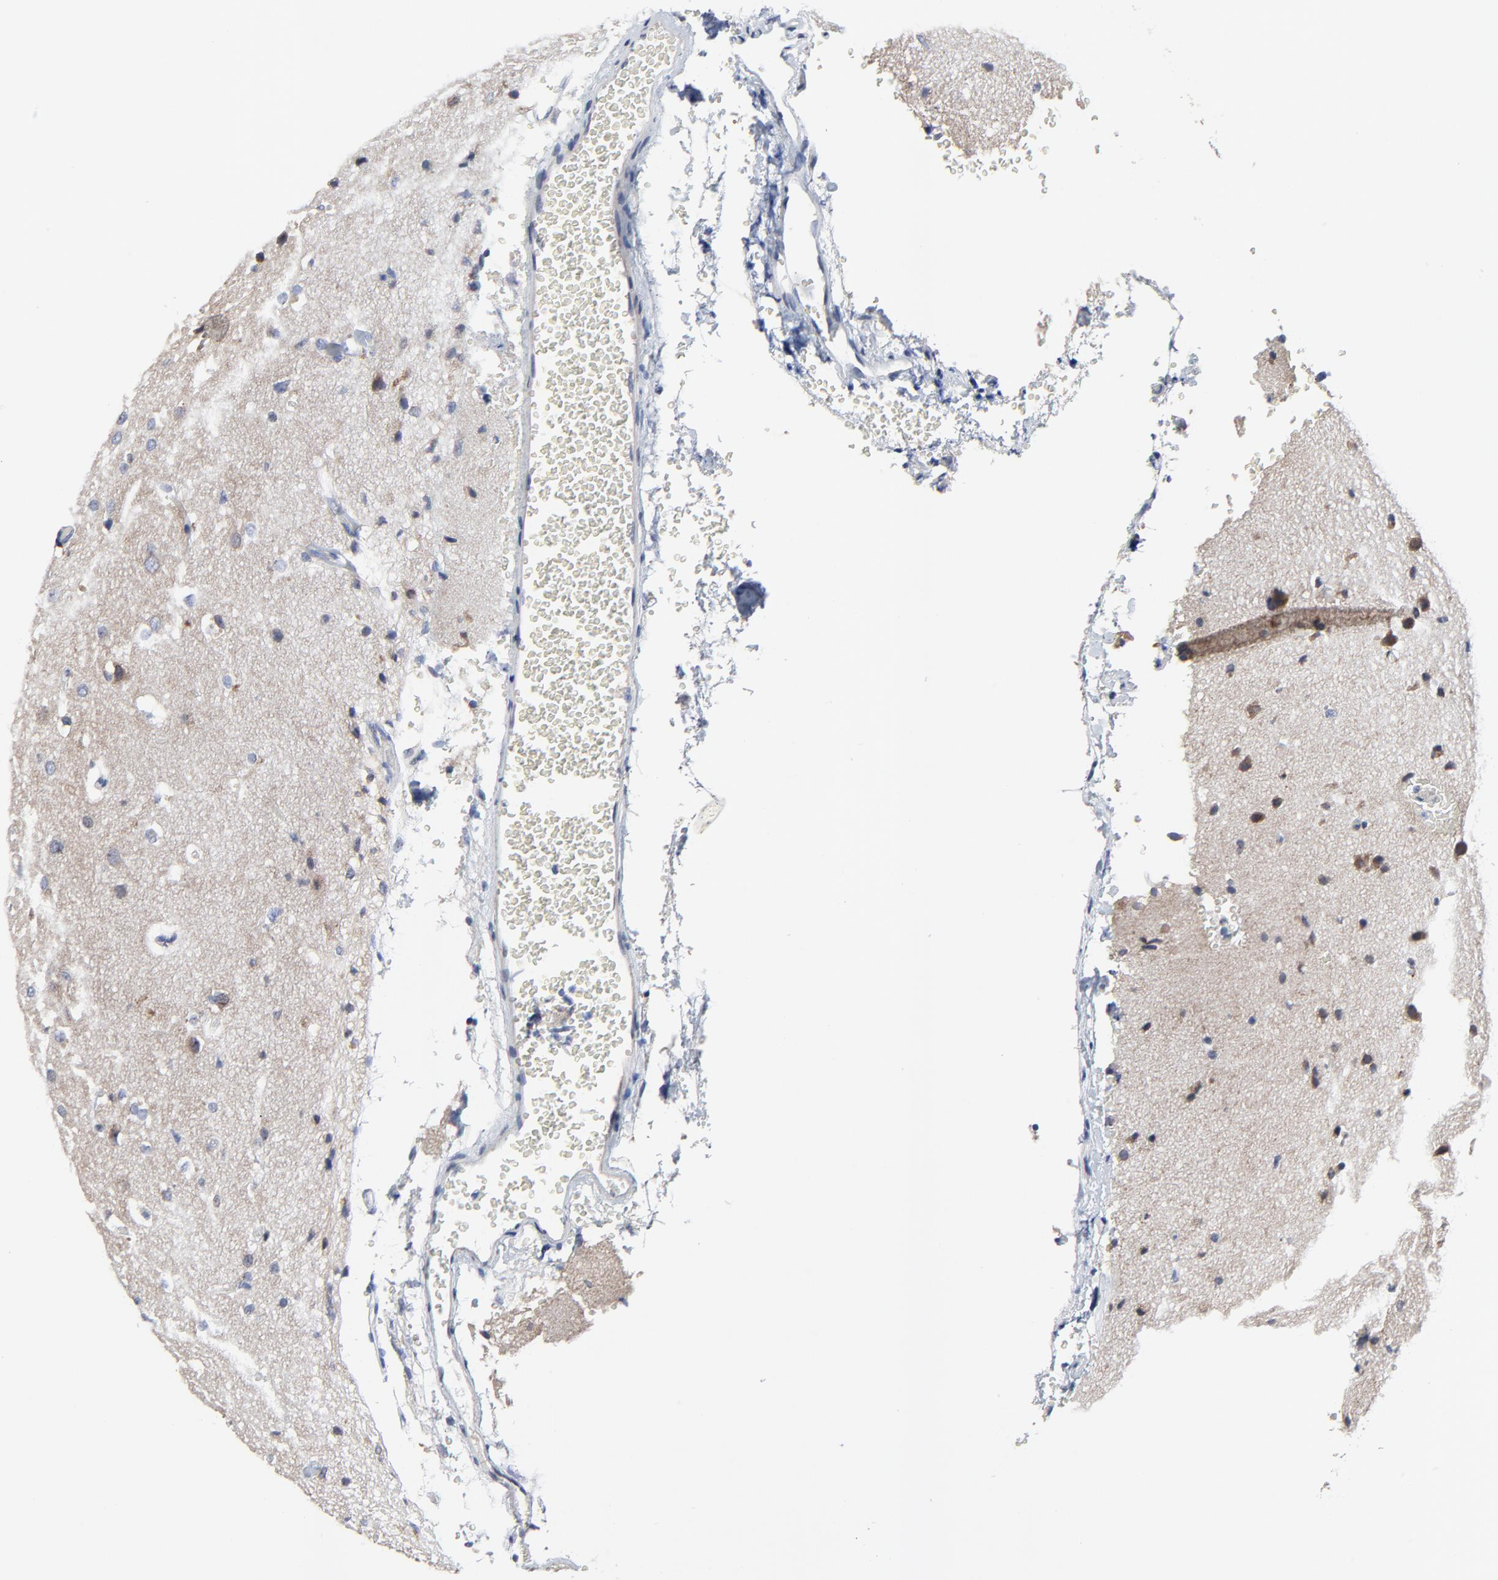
{"staining": {"intensity": "weak", "quantity": "<25%", "location": "cytoplasmic/membranous"}, "tissue": "glioma", "cell_type": "Tumor cells", "image_type": "cancer", "snomed": [{"axis": "morphology", "description": "Glioma, malignant, High grade"}, {"axis": "topography", "description": "Brain"}], "caption": "Immunohistochemistry of malignant high-grade glioma demonstrates no staining in tumor cells.", "gene": "NLGN3", "patient": {"sex": "male", "age": 68}}